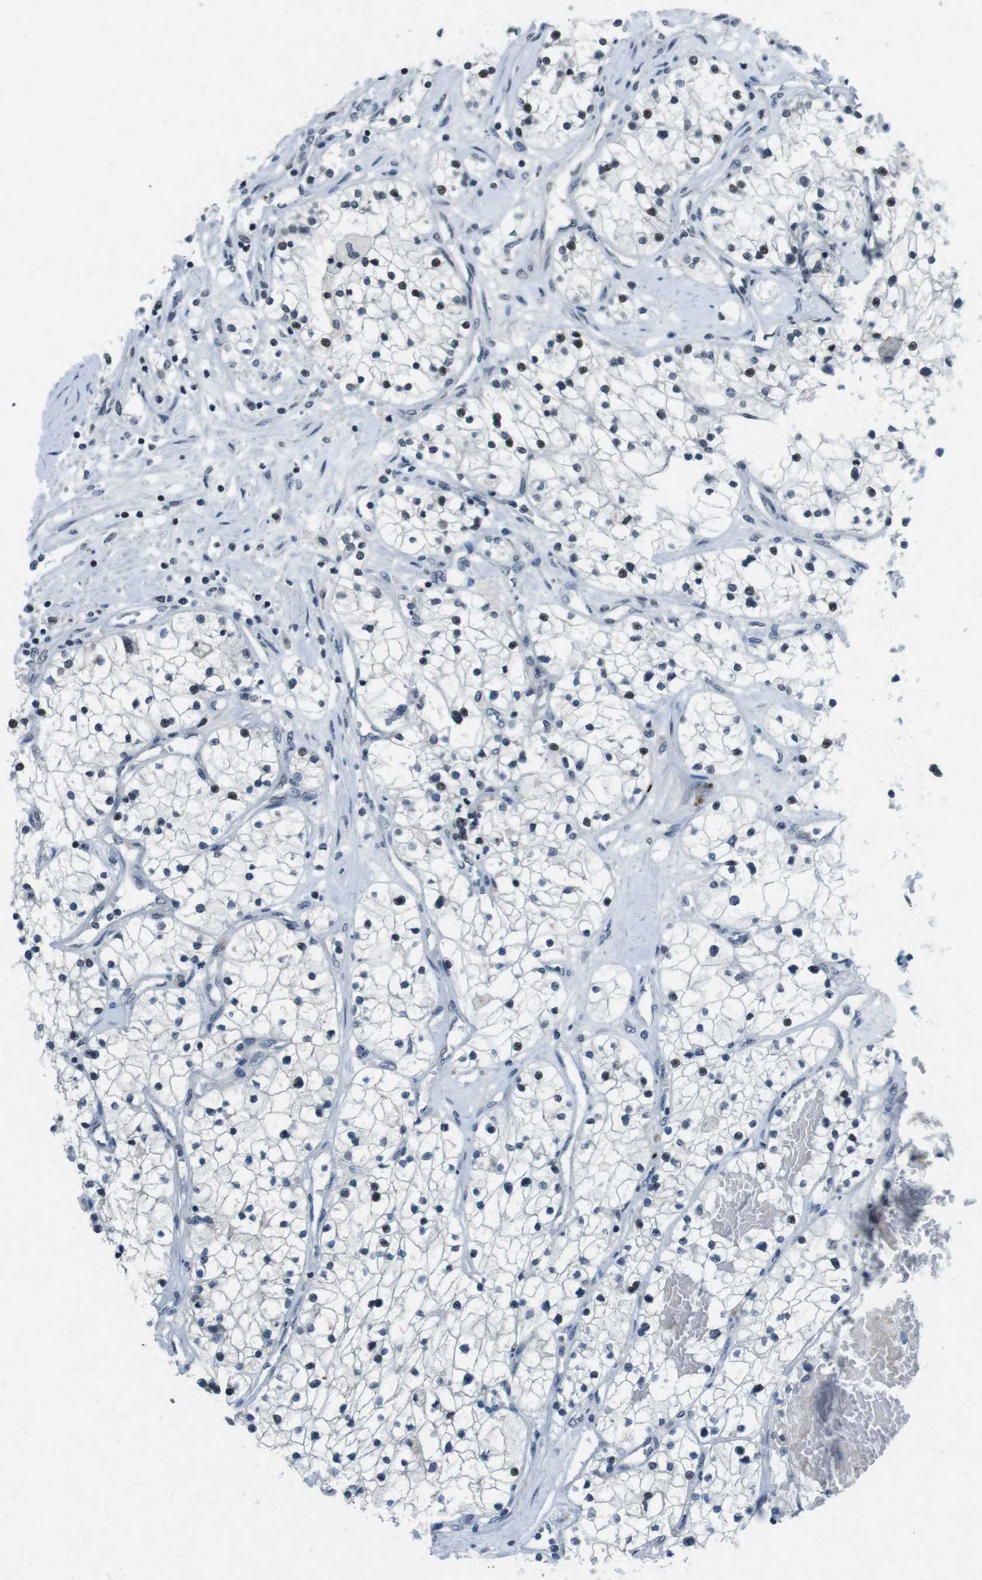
{"staining": {"intensity": "strong", "quantity": "25%-75%", "location": "nuclear"}, "tissue": "renal cancer", "cell_type": "Tumor cells", "image_type": "cancer", "snomed": [{"axis": "morphology", "description": "Adenocarcinoma, NOS"}, {"axis": "topography", "description": "Kidney"}], "caption": "Renal cancer (adenocarcinoma) stained for a protein shows strong nuclear positivity in tumor cells. The protein is stained brown, and the nuclei are stained in blue (DAB IHC with brightfield microscopy, high magnification).", "gene": "MAD1L1", "patient": {"sex": "male", "age": 68}}